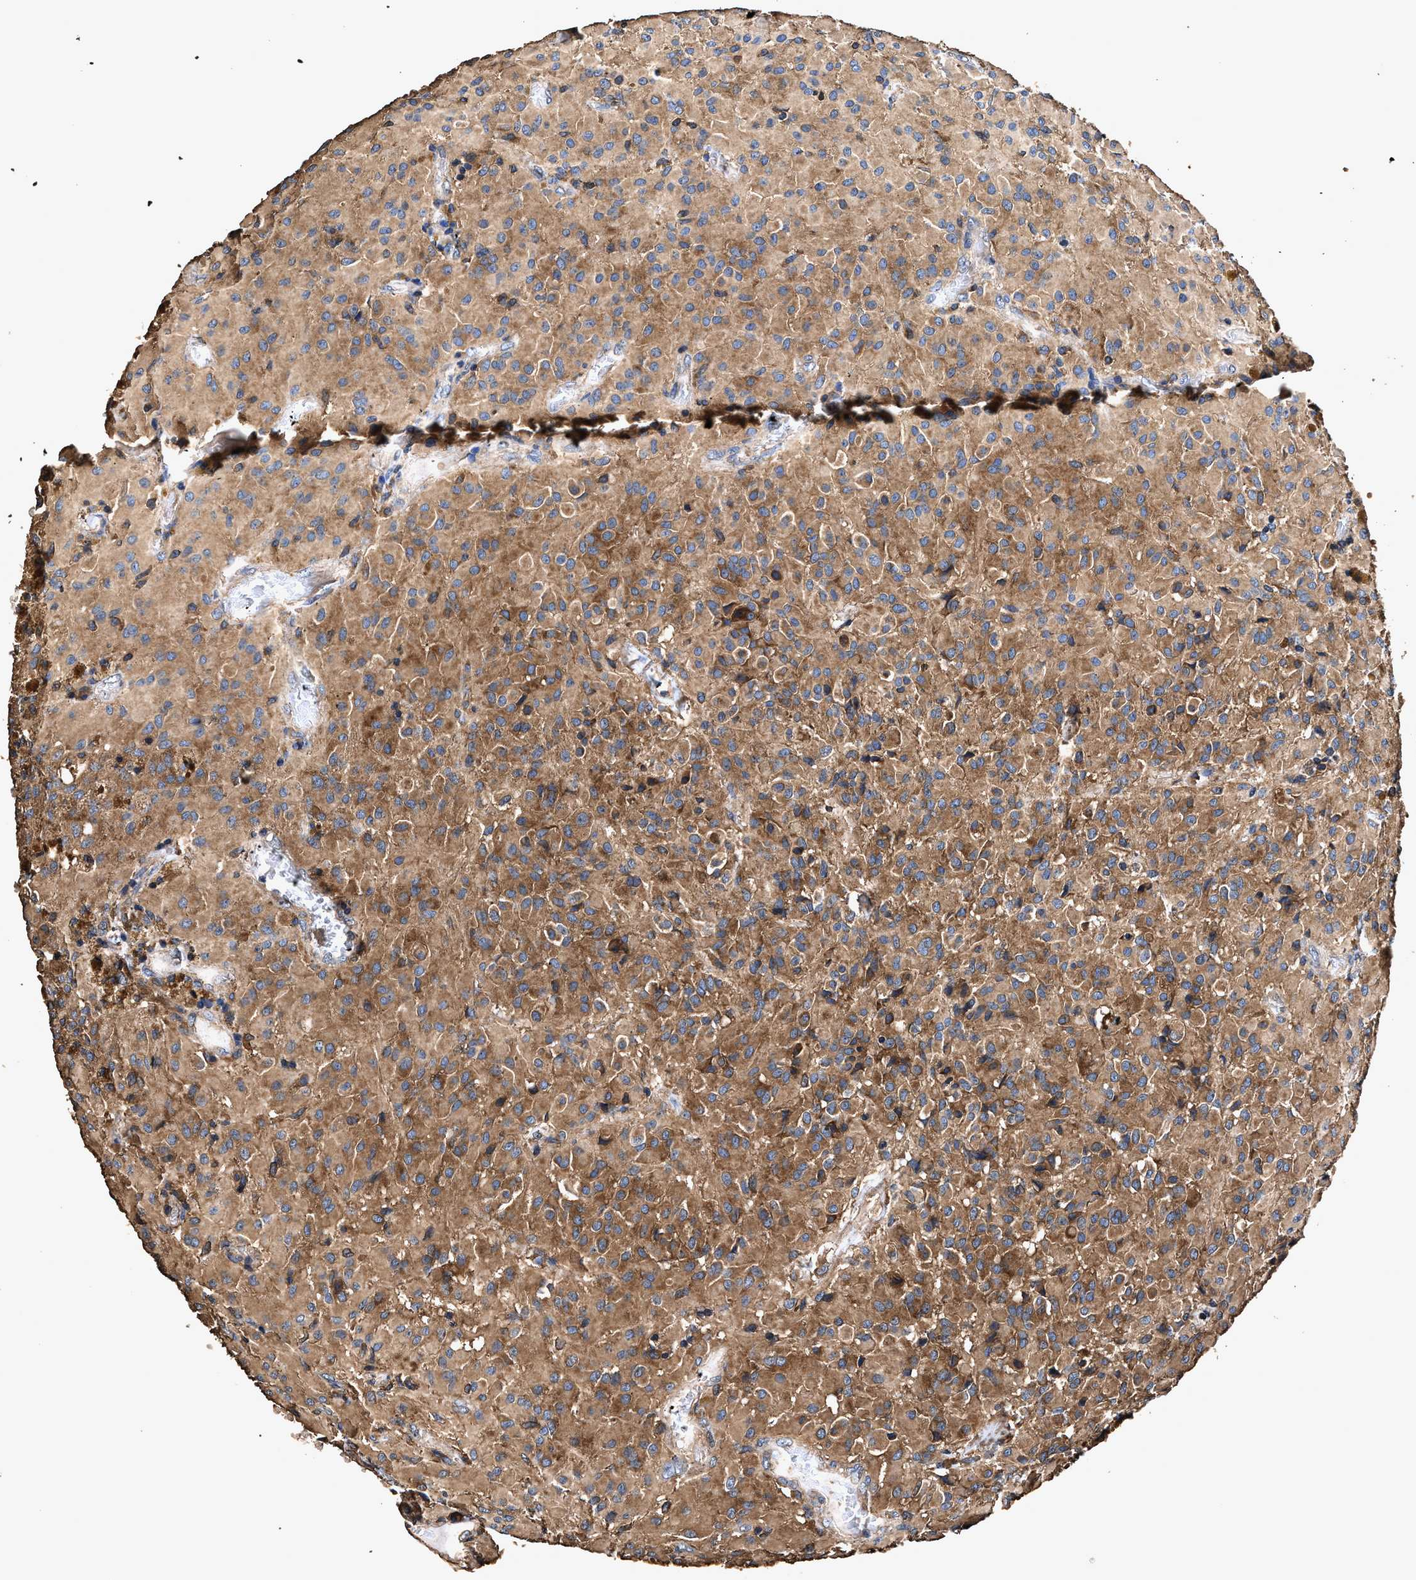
{"staining": {"intensity": "moderate", "quantity": ">75%", "location": "cytoplasmic/membranous"}, "tissue": "glioma", "cell_type": "Tumor cells", "image_type": "cancer", "snomed": [{"axis": "morphology", "description": "Glioma, malignant, High grade"}, {"axis": "topography", "description": "Brain"}], "caption": "Tumor cells display moderate cytoplasmic/membranous staining in approximately >75% of cells in malignant glioma (high-grade). Using DAB (3,3'-diaminobenzidine) (brown) and hematoxylin (blue) stains, captured at high magnification using brightfield microscopy.", "gene": "ZMYND19", "patient": {"sex": "female", "age": 59}}